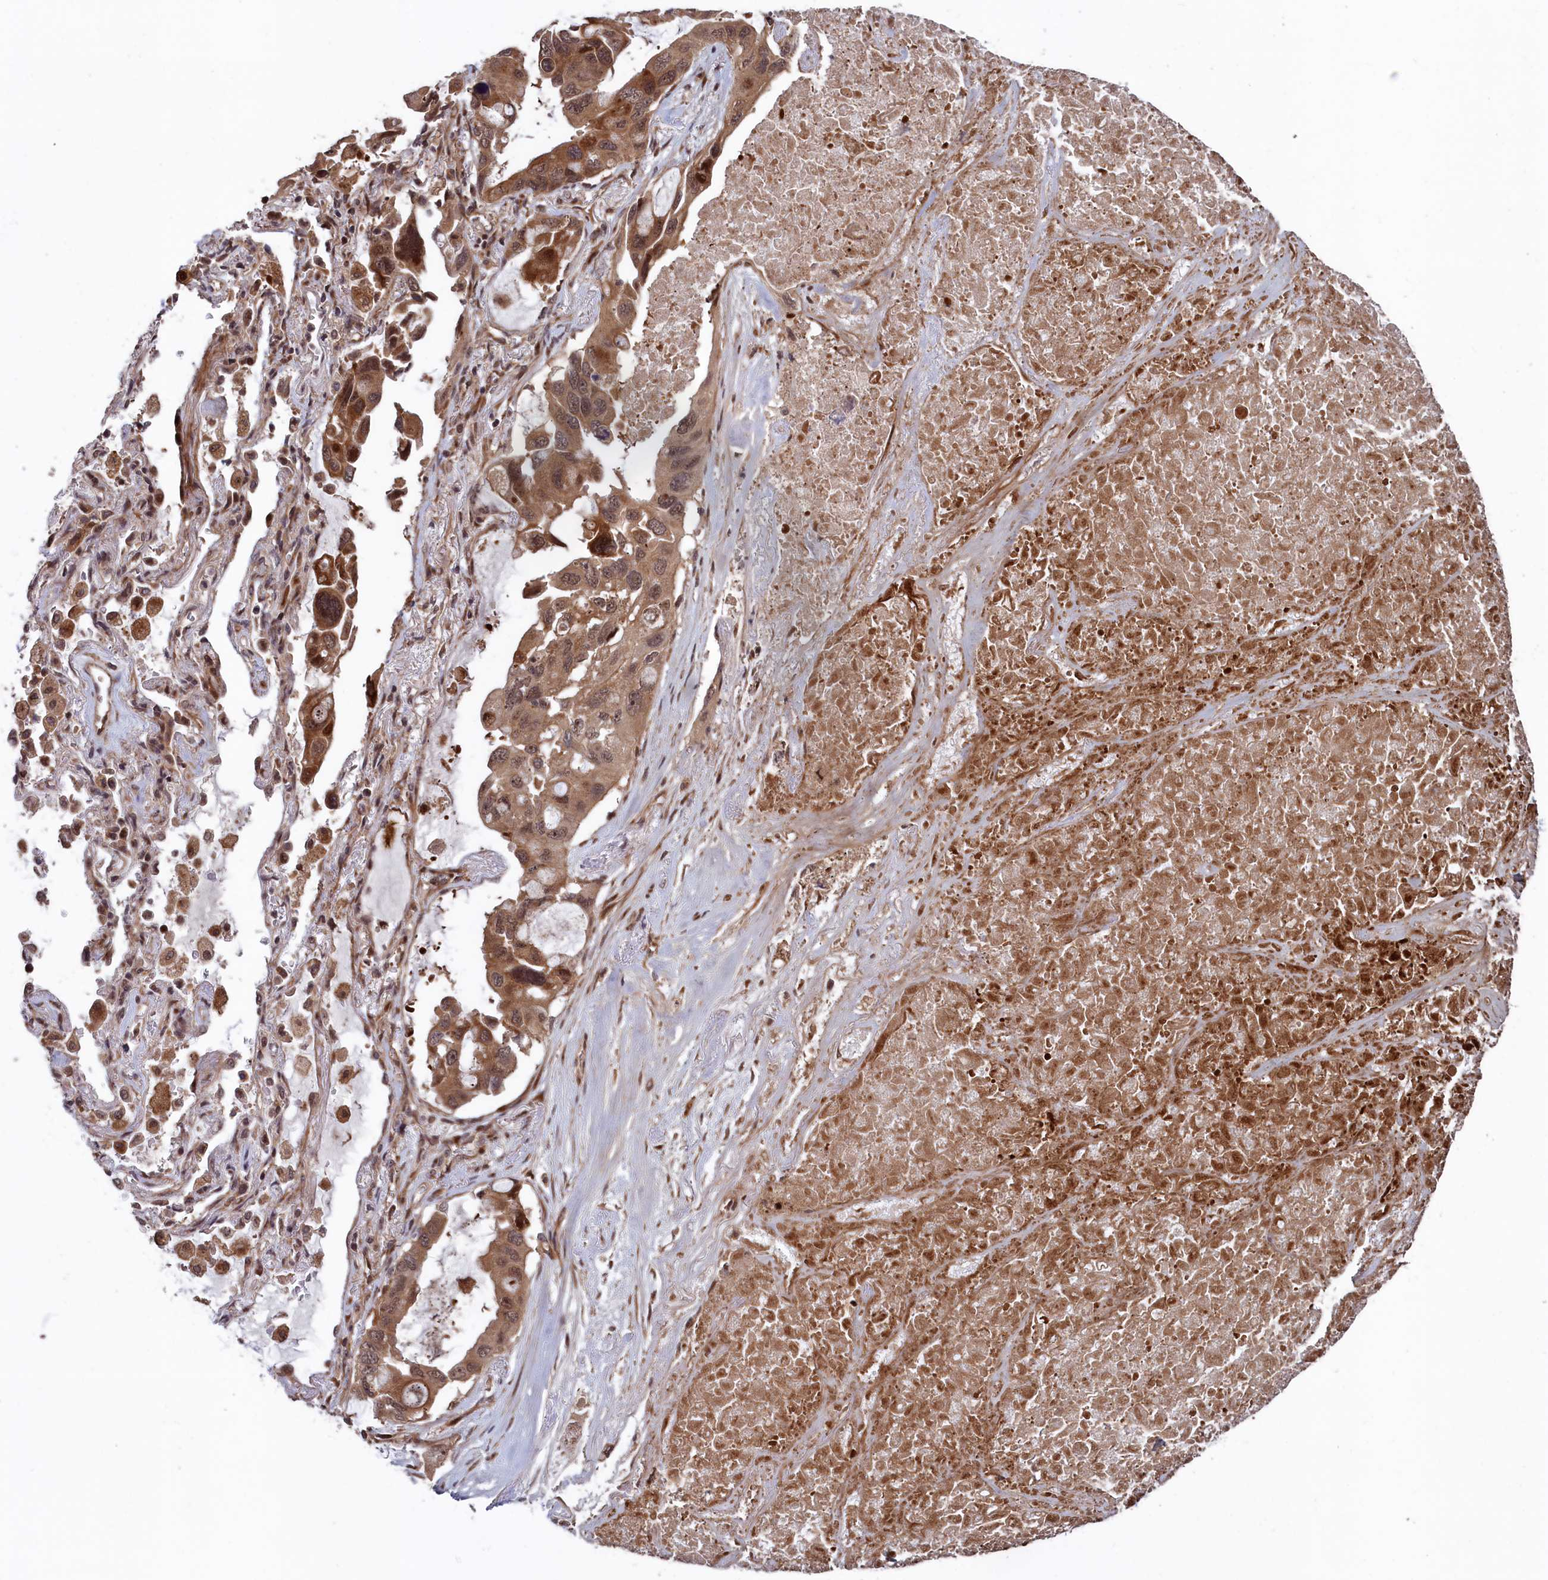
{"staining": {"intensity": "moderate", "quantity": ">75%", "location": "cytoplasmic/membranous,nuclear"}, "tissue": "lung cancer", "cell_type": "Tumor cells", "image_type": "cancer", "snomed": [{"axis": "morphology", "description": "Squamous cell carcinoma, NOS"}, {"axis": "topography", "description": "Lung"}], "caption": "Brown immunohistochemical staining in human lung cancer shows moderate cytoplasmic/membranous and nuclear positivity in about >75% of tumor cells.", "gene": "LSG1", "patient": {"sex": "female", "age": 73}}